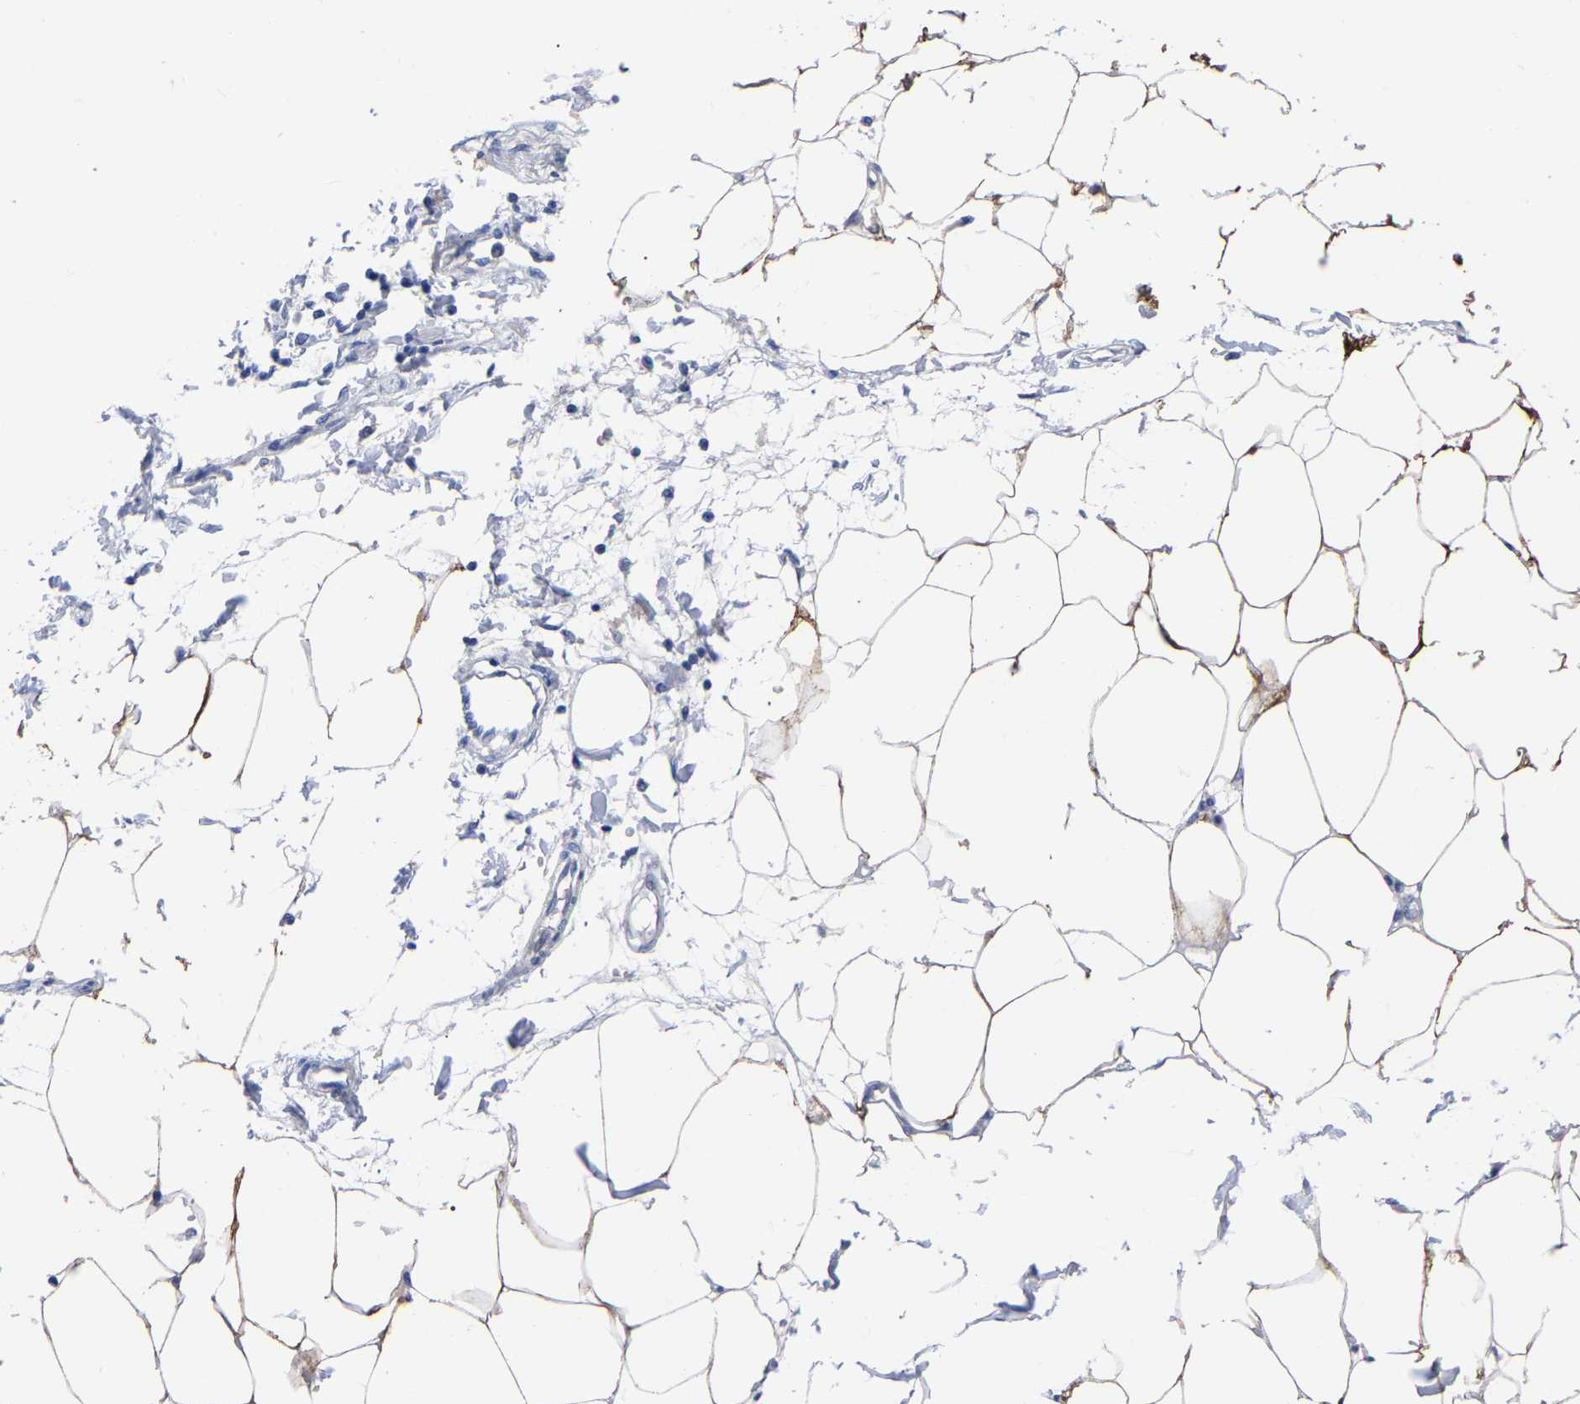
{"staining": {"intensity": "weak", "quantity": ">75%", "location": "cytoplasmic/membranous"}, "tissue": "adipose tissue", "cell_type": "Adipocytes", "image_type": "normal", "snomed": [{"axis": "morphology", "description": "Normal tissue, NOS"}, {"axis": "morphology", "description": "Adenocarcinoma, NOS"}, {"axis": "topography", "description": "Colon"}, {"axis": "topography", "description": "Peripheral nerve tissue"}], "caption": "High-magnification brightfield microscopy of normal adipose tissue stained with DAB (brown) and counterstained with hematoxylin (blue). adipocytes exhibit weak cytoplasmic/membranous staining is identified in about>75% of cells. Immunohistochemistry stains the protein of interest in brown and the nuclei are stained blue.", "gene": "ANXA13", "patient": {"sex": "male", "age": 14}}